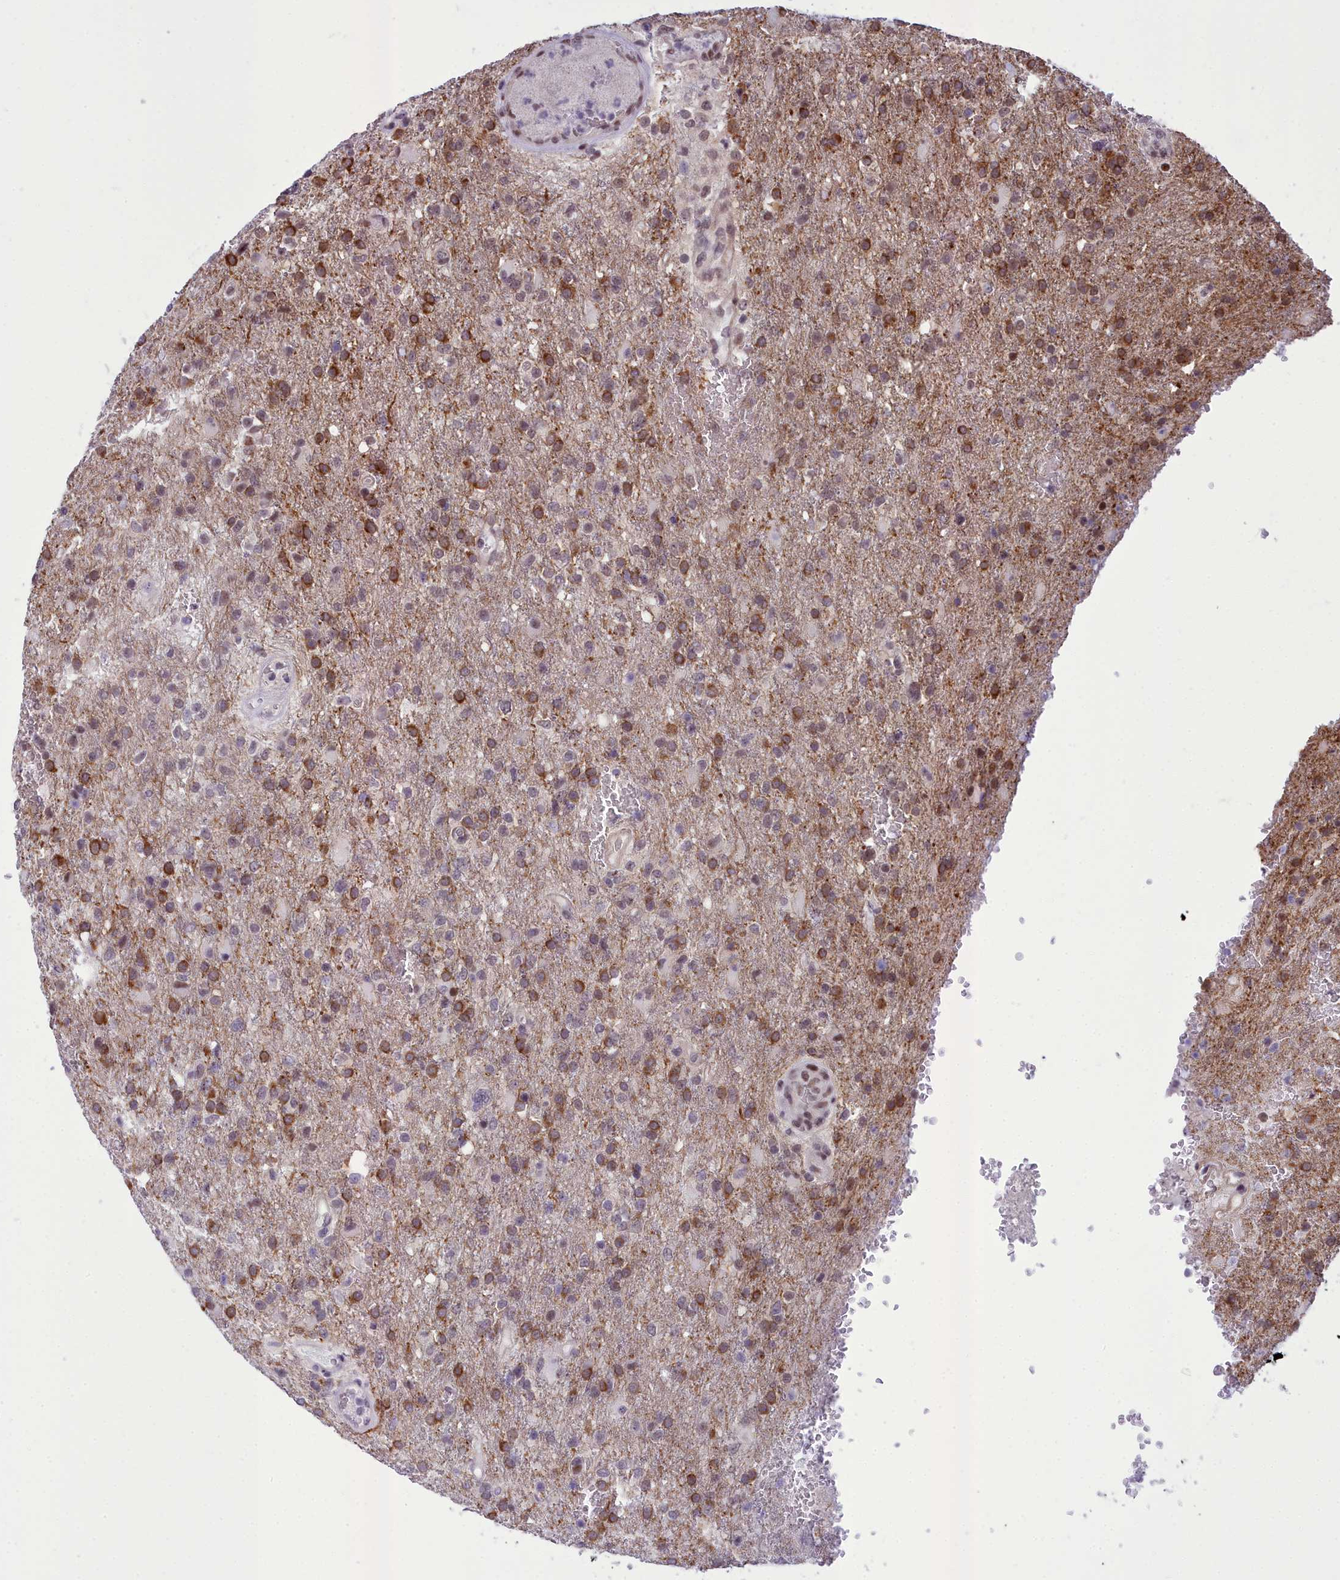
{"staining": {"intensity": "strong", "quantity": "<25%", "location": "cytoplasmic/membranous"}, "tissue": "glioma", "cell_type": "Tumor cells", "image_type": "cancer", "snomed": [{"axis": "morphology", "description": "Glioma, malignant, High grade"}, {"axis": "topography", "description": "Brain"}], "caption": "A high-resolution image shows IHC staining of malignant glioma (high-grade), which exhibits strong cytoplasmic/membranous positivity in about <25% of tumor cells.", "gene": "CEACAM19", "patient": {"sex": "female", "age": 74}}